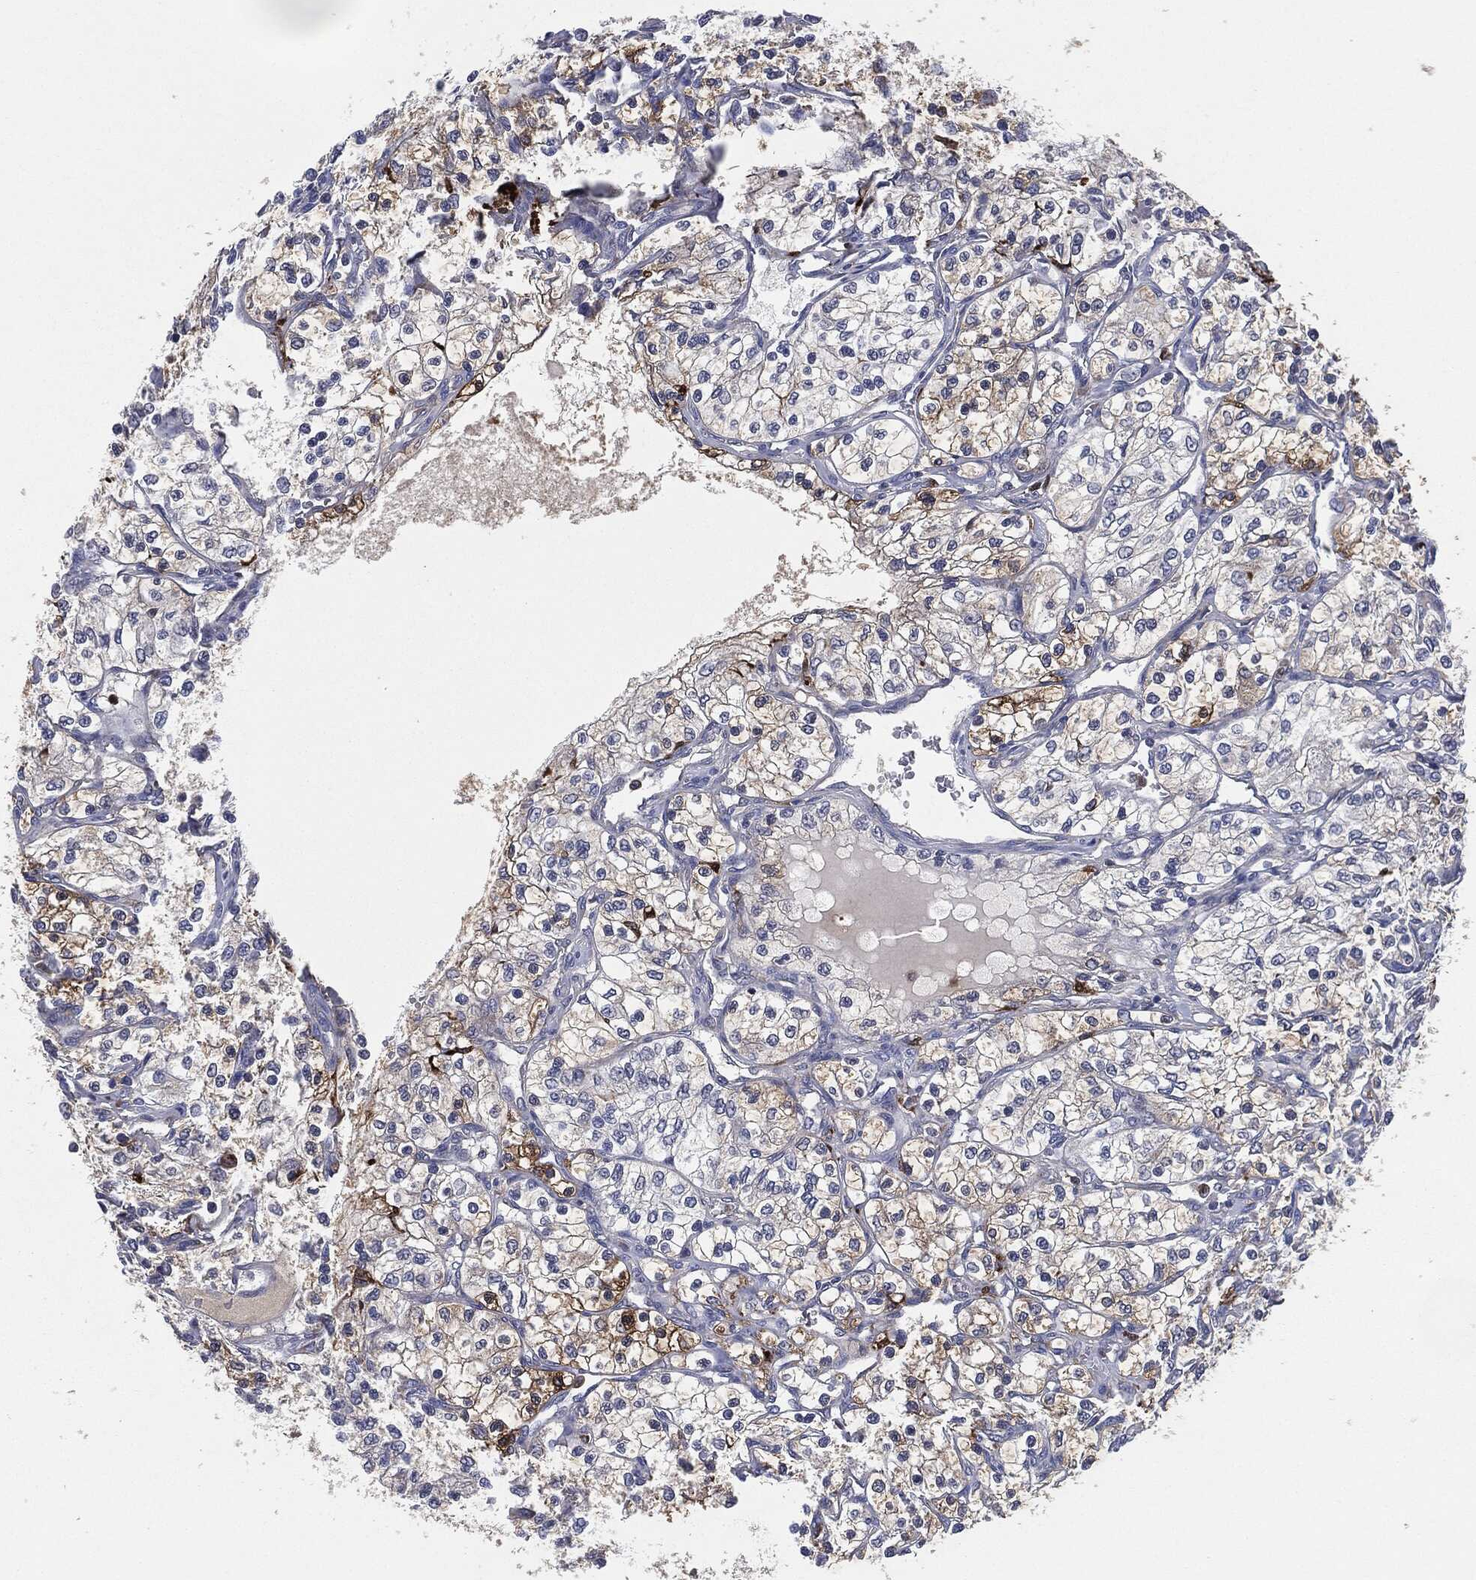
{"staining": {"intensity": "moderate", "quantity": "<25%", "location": "cytoplasmic/membranous"}, "tissue": "renal cancer", "cell_type": "Tumor cells", "image_type": "cancer", "snomed": [{"axis": "morphology", "description": "Adenocarcinoma, NOS"}, {"axis": "topography", "description": "Kidney"}], "caption": "Immunohistochemistry image of neoplastic tissue: human renal cancer stained using immunohistochemistry (IHC) reveals low levels of moderate protein expression localized specifically in the cytoplasmic/membranous of tumor cells, appearing as a cytoplasmic/membranous brown color.", "gene": "TMEM11", "patient": {"sex": "female", "age": 69}}